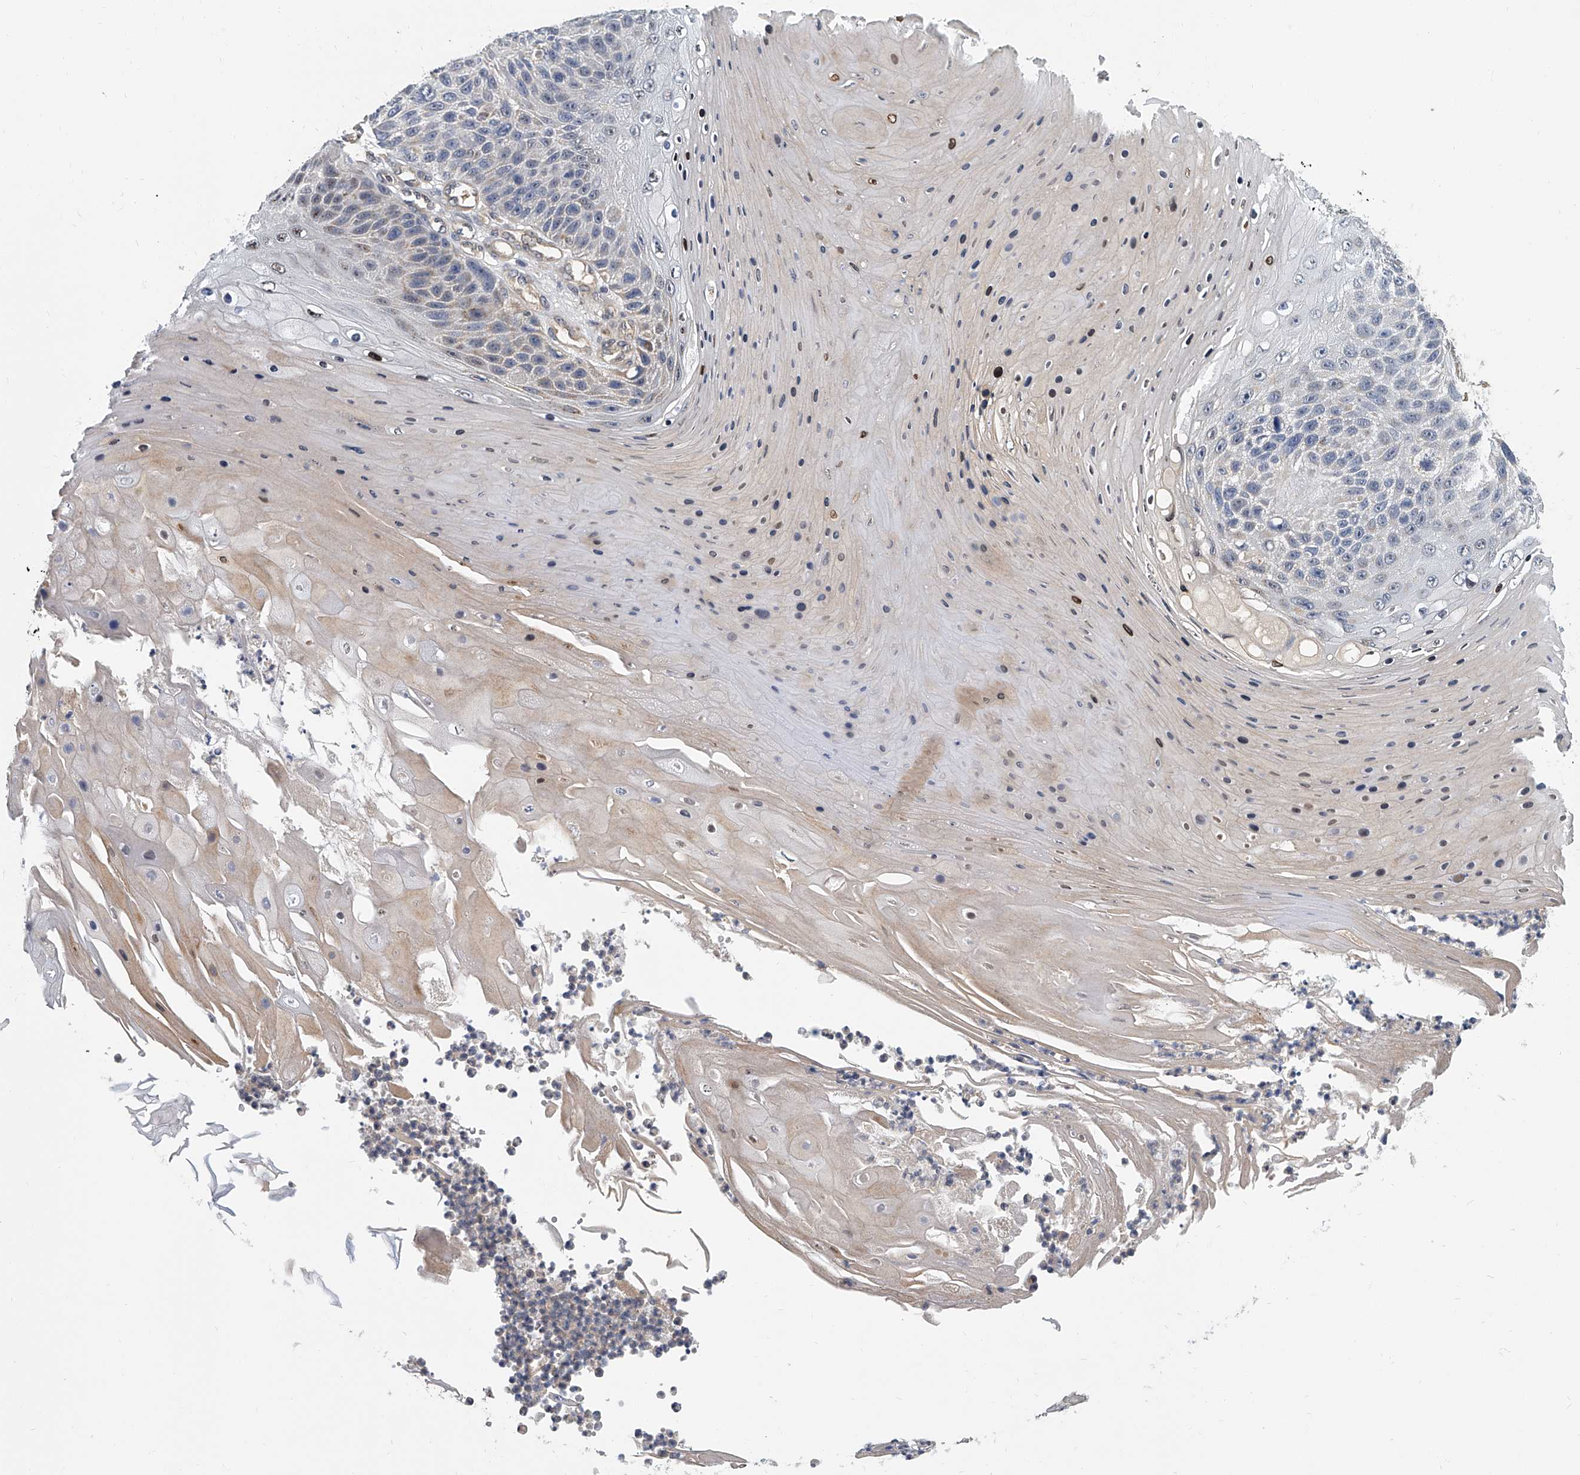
{"staining": {"intensity": "weak", "quantity": "<25%", "location": "nuclear"}, "tissue": "skin cancer", "cell_type": "Tumor cells", "image_type": "cancer", "snomed": [{"axis": "morphology", "description": "Squamous cell carcinoma, NOS"}, {"axis": "topography", "description": "Skin"}], "caption": "Tumor cells are negative for protein expression in human skin cancer (squamous cell carcinoma).", "gene": "CD200", "patient": {"sex": "female", "age": 88}}